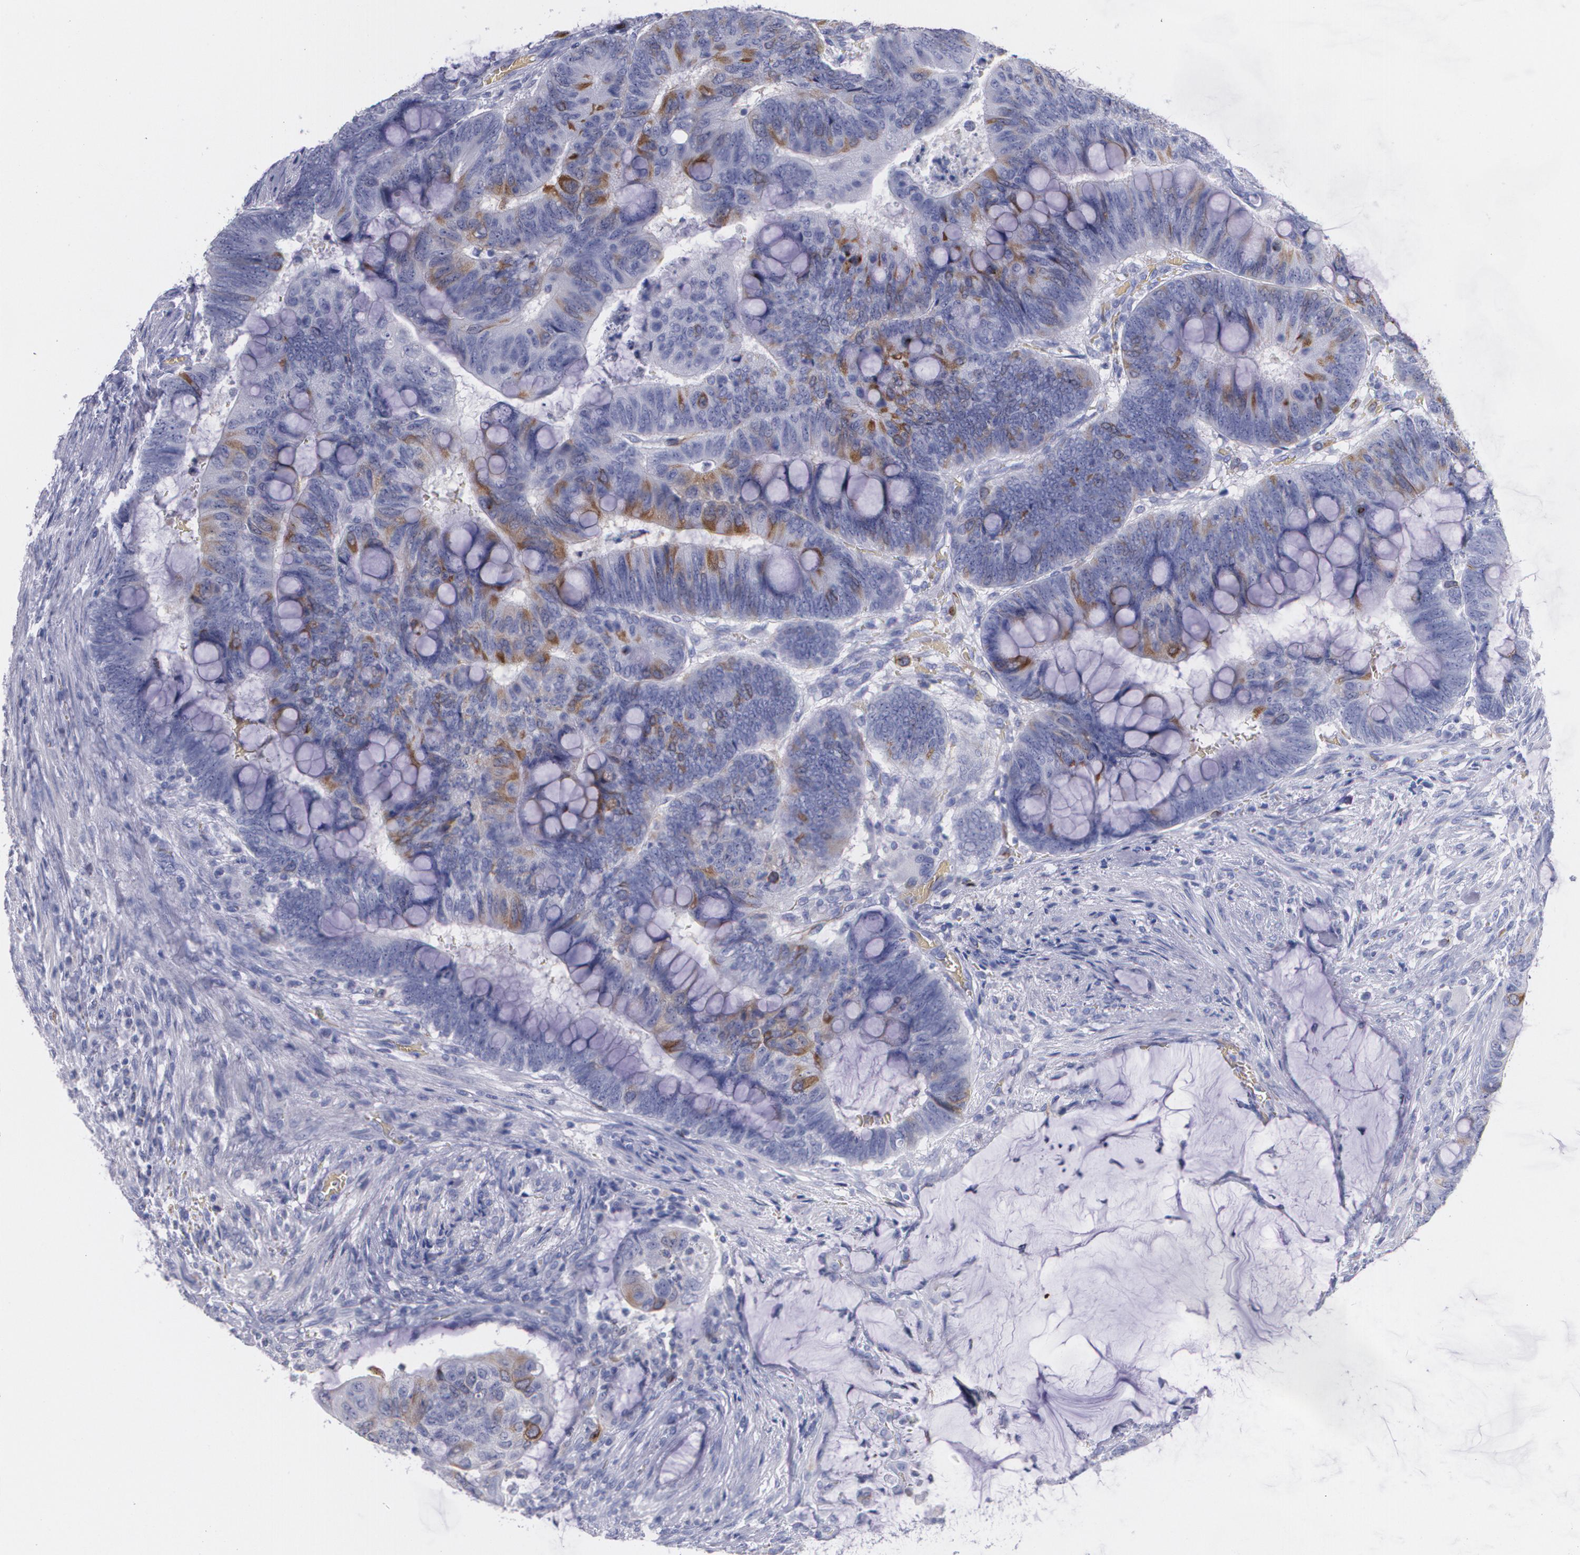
{"staining": {"intensity": "strong", "quantity": "<25%", "location": "cytoplasmic/membranous"}, "tissue": "colorectal cancer", "cell_type": "Tumor cells", "image_type": "cancer", "snomed": [{"axis": "morphology", "description": "Normal tissue, NOS"}, {"axis": "morphology", "description": "Adenocarcinoma, NOS"}, {"axis": "topography", "description": "Rectum"}], "caption": "Protein staining reveals strong cytoplasmic/membranous positivity in approximately <25% of tumor cells in adenocarcinoma (colorectal).", "gene": "HMMR", "patient": {"sex": "male", "age": 92}}